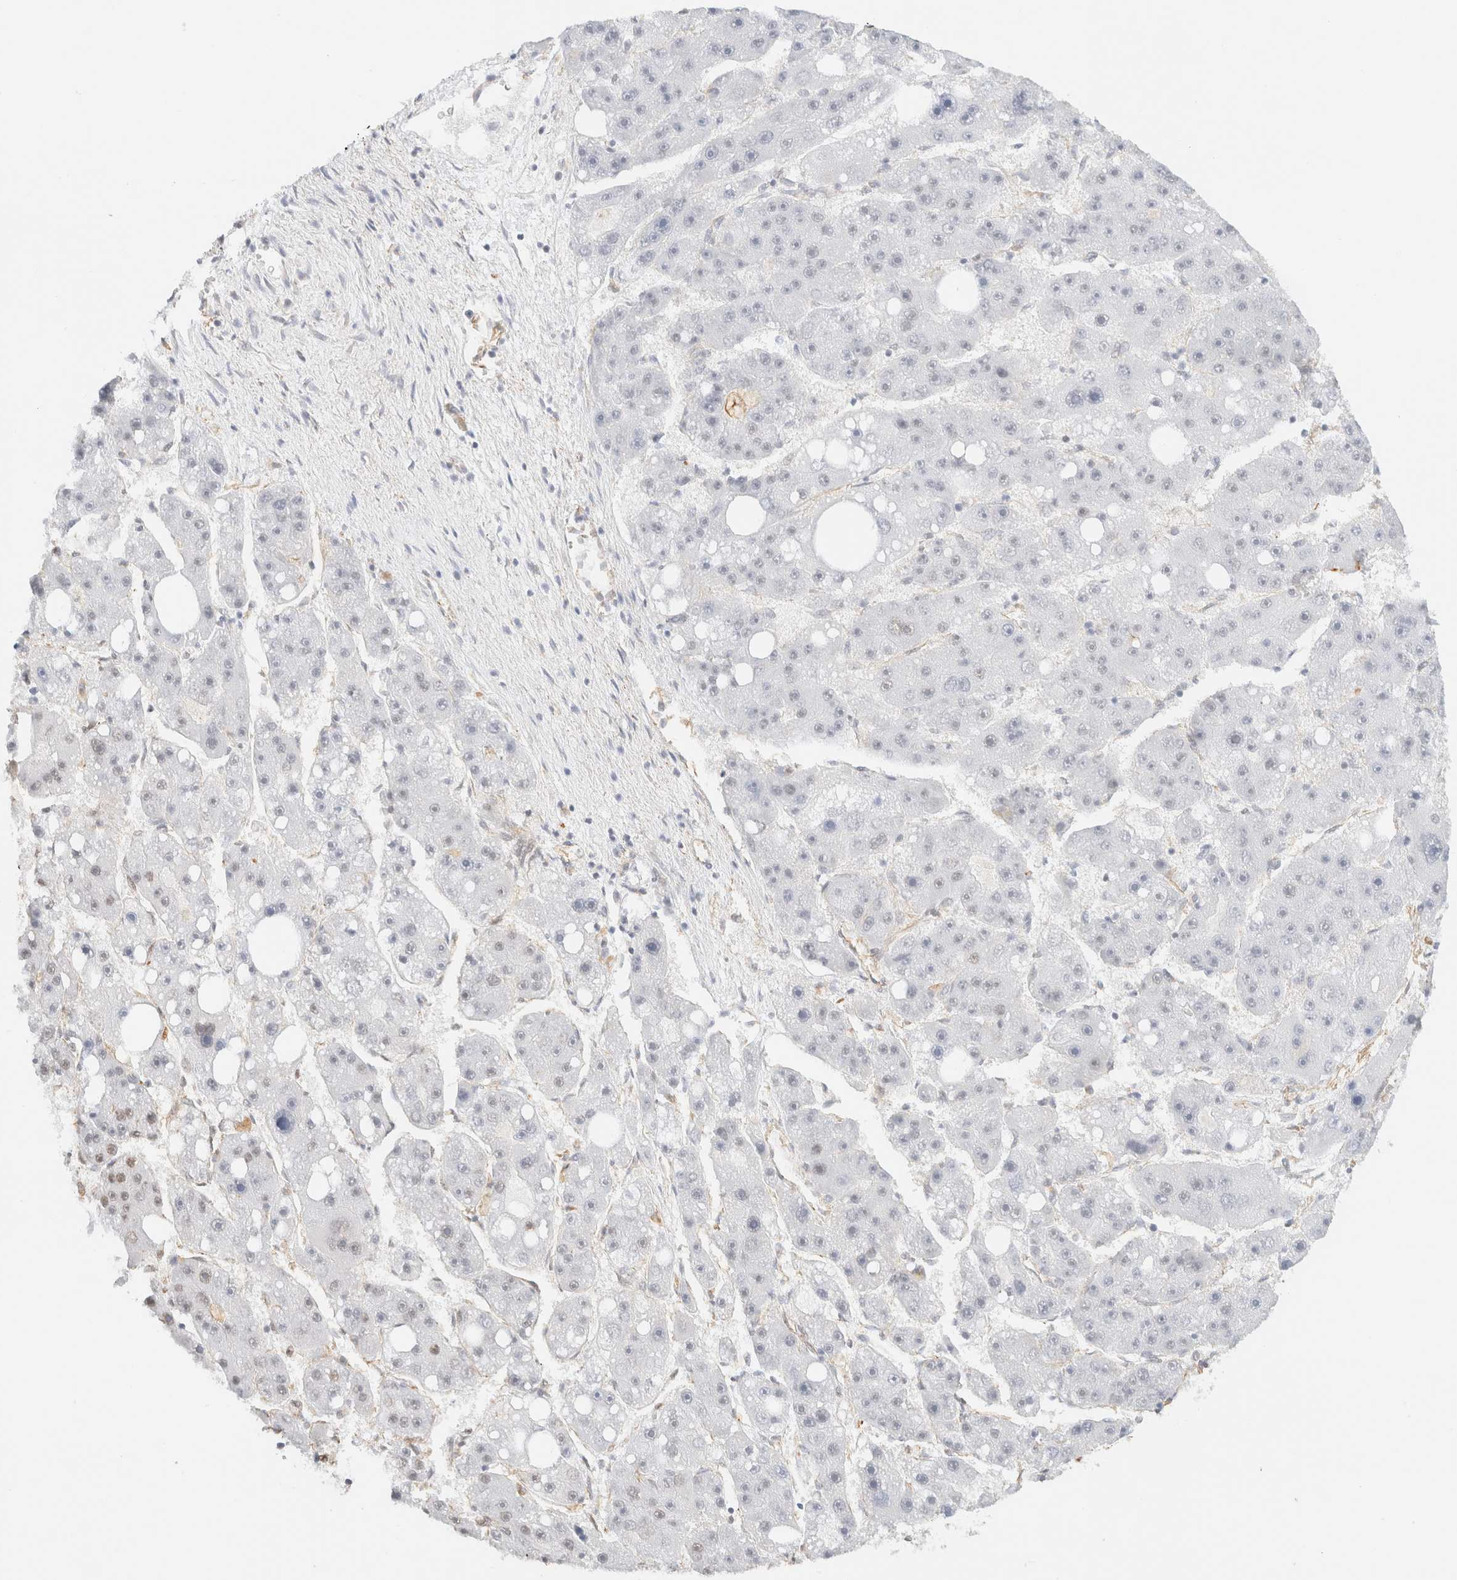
{"staining": {"intensity": "moderate", "quantity": "<25%", "location": "nuclear"}, "tissue": "liver cancer", "cell_type": "Tumor cells", "image_type": "cancer", "snomed": [{"axis": "morphology", "description": "Carcinoma, Hepatocellular, NOS"}, {"axis": "topography", "description": "Liver"}], "caption": "This is a micrograph of IHC staining of hepatocellular carcinoma (liver), which shows moderate expression in the nuclear of tumor cells.", "gene": "ARID5A", "patient": {"sex": "female", "age": 61}}